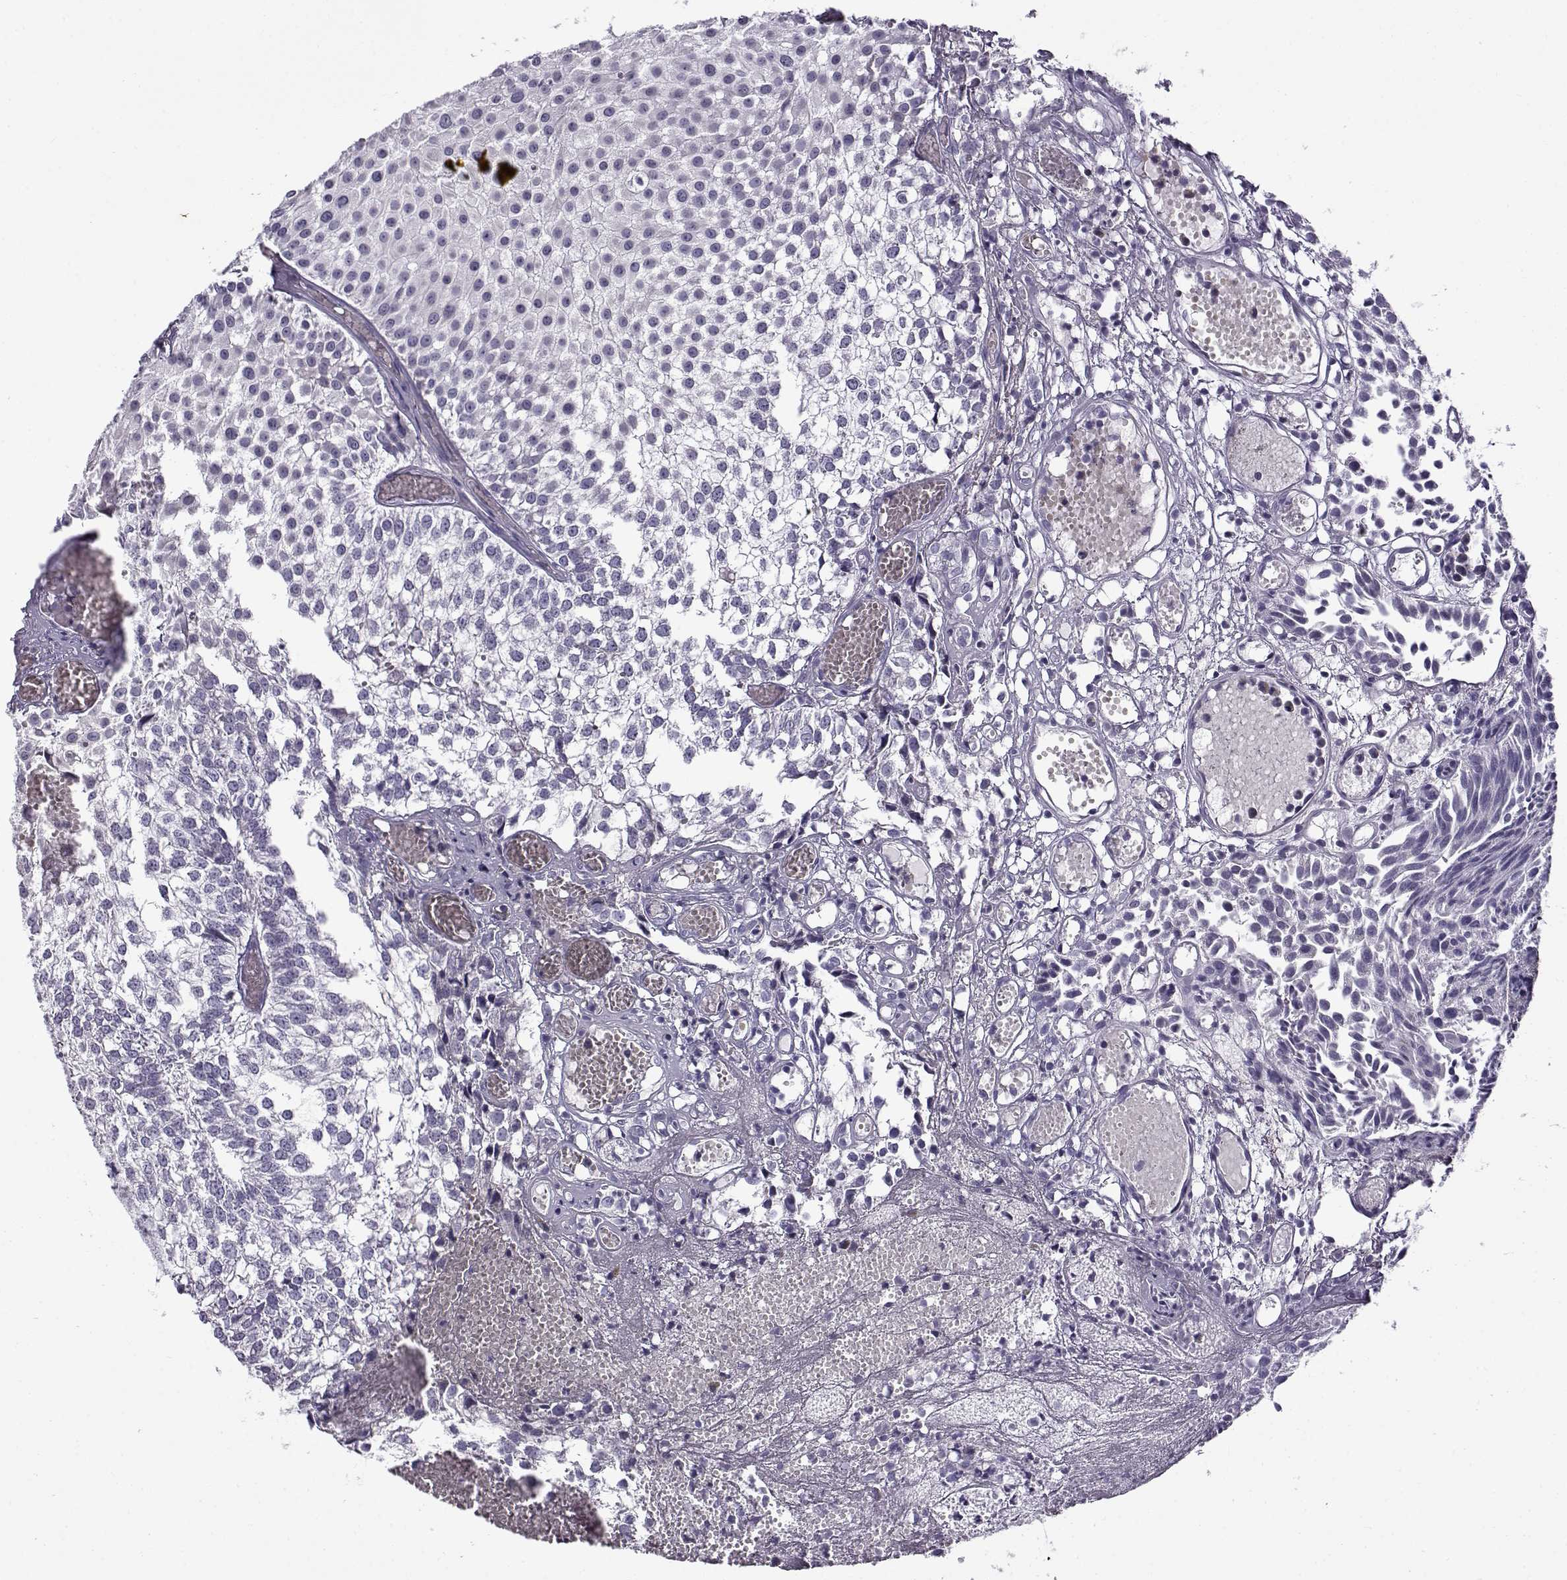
{"staining": {"intensity": "negative", "quantity": "none", "location": "none"}, "tissue": "urothelial cancer", "cell_type": "Tumor cells", "image_type": "cancer", "snomed": [{"axis": "morphology", "description": "Urothelial carcinoma, Low grade"}, {"axis": "topography", "description": "Urinary bladder"}], "caption": "High magnification brightfield microscopy of urothelial cancer stained with DAB (brown) and counterstained with hematoxylin (blue): tumor cells show no significant positivity.", "gene": "GTSF1L", "patient": {"sex": "male", "age": 79}}